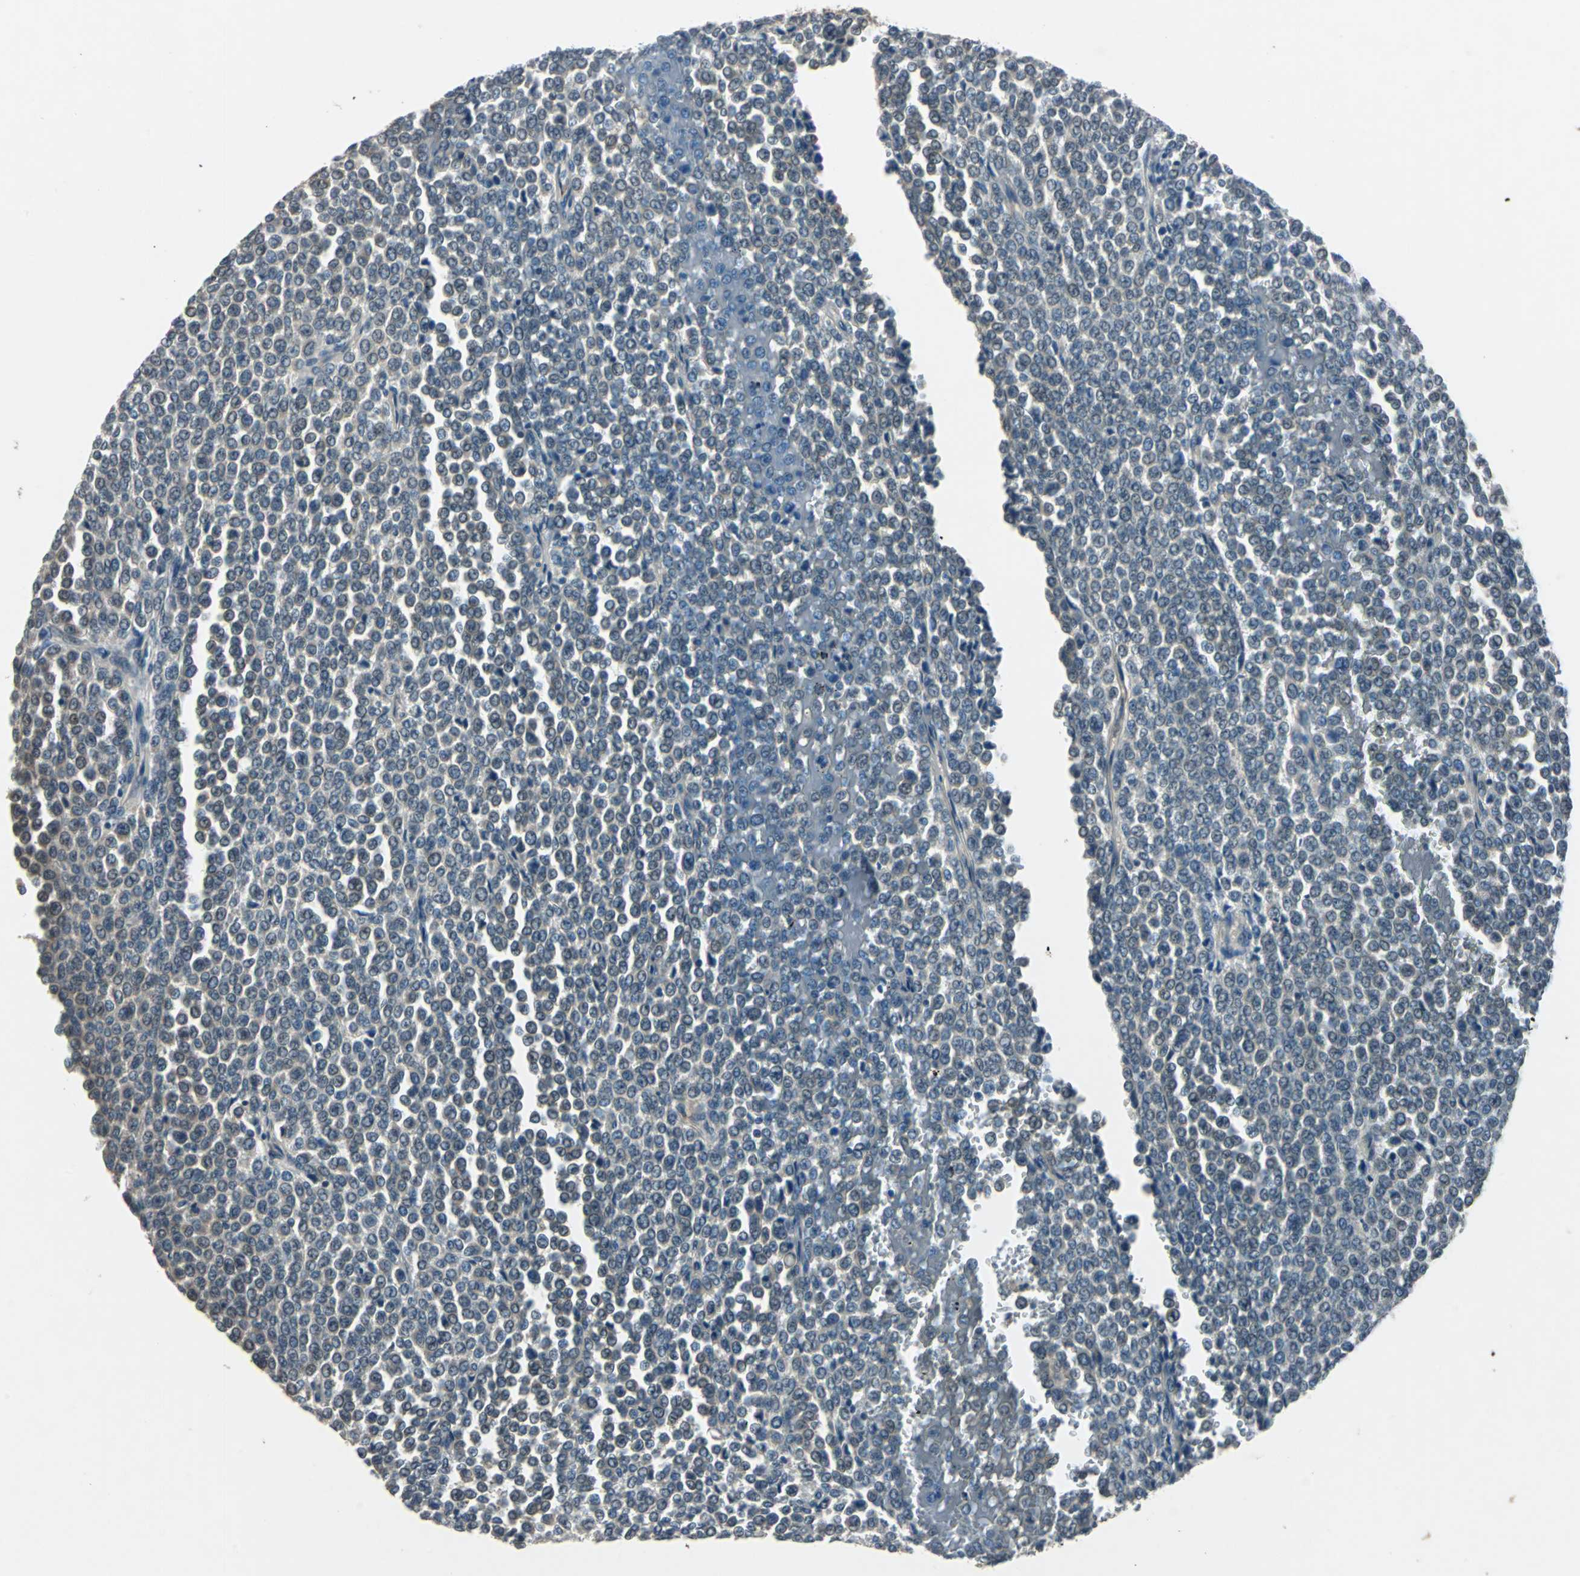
{"staining": {"intensity": "negative", "quantity": "none", "location": "none"}, "tissue": "melanoma", "cell_type": "Tumor cells", "image_type": "cancer", "snomed": [{"axis": "morphology", "description": "Malignant melanoma, Metastatic site"}, {"axis": "topography", "description": "Pancreas"}], "caption": "Immunohistochemistry (IHC) micrograph of neoplastic tissue: melanoma stained with DAB (3,3'-diaminobenzidine) displays no significant protein positivity in tumor cells. The staining is performed using DAB brown chromogen with nuclei counter-stained in using hematoxylin.", "gene": "SLC2A13", "patient": {"sex": "female", "age": 30}}